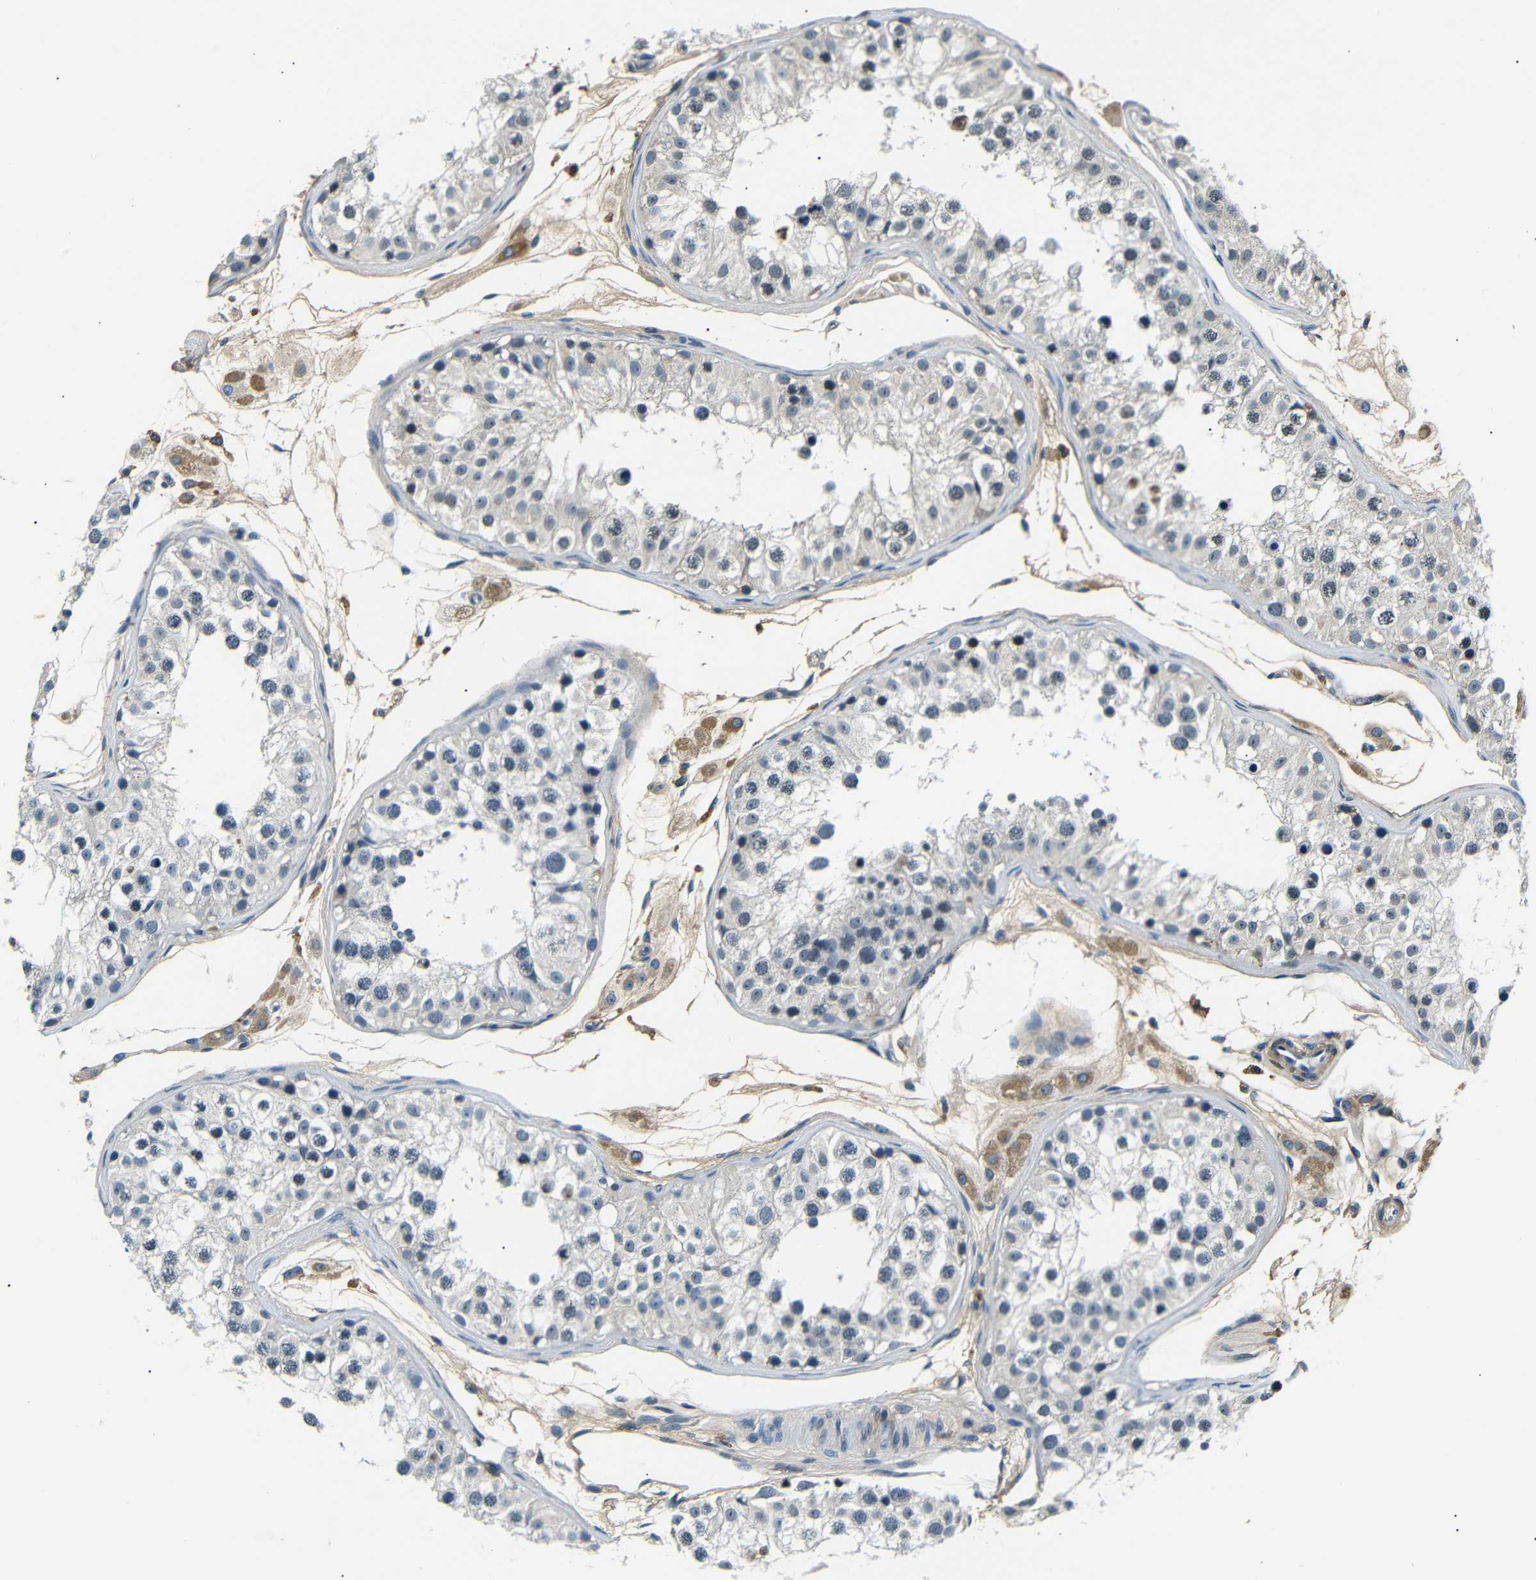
{"staining": {"intensity": "negative", "quantity": "none", "location": "none"}, "tissue": "testis", "cell_type": "Cells in seminiferous ducts", "image_type": "normal", "snomed": [{"axis": "morphology", "description": "Normal tissue, NOS"}, {"axis": "morphology", "description": "Adenocarcinoma, metastatic, NOS"}, {"axis": "topography", "description": "Testis"}], "caption": "A photomicrograph of testis stained for a protein shows no brown staining in cells in seminiferous ducts.", "gene": "LHCGR", "patient": {"sex": "male", "age": 26}}